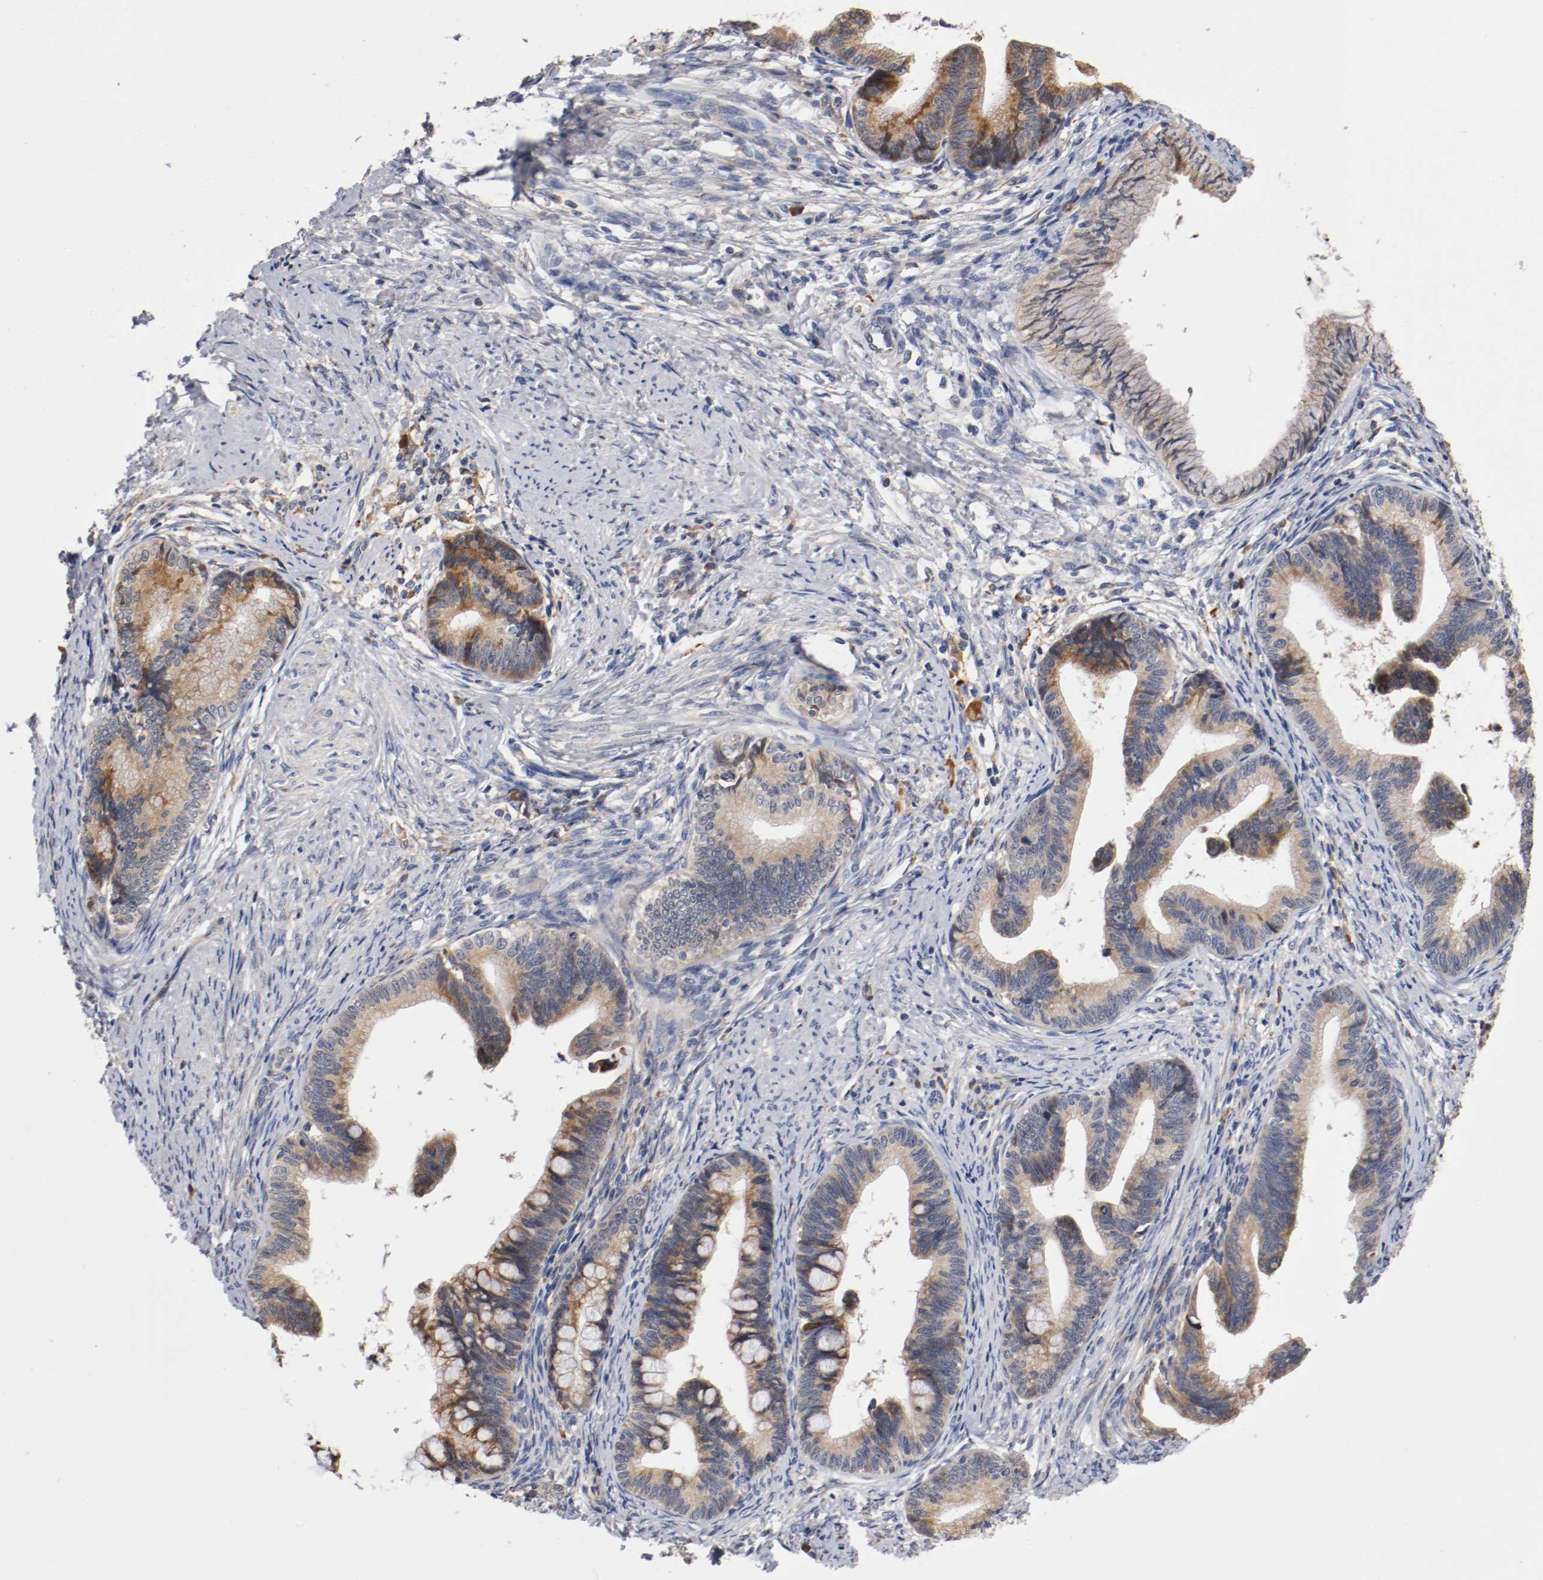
{"staining": {"intensity": "weak", "quantity": ">75%", "location": "cytoplasmic/membranous"}, "tissue": "cervical cancer", "cell_type": "Tumor cells", "image_type": "cancer", "snomed": [{"axis": "morphology", "description": "Adenocarcinoma, NOS"}, {"axis": "topography", "description": "Cervix"}], "caption": "Cervical cancer (adenocarcinoma) stained with IHC reveals weak cytoplasmic/membranous staining in approximately >75% of tumor cells.", "gene": "TNFSF13", "patient": {"sex": "female", "age": 36}}